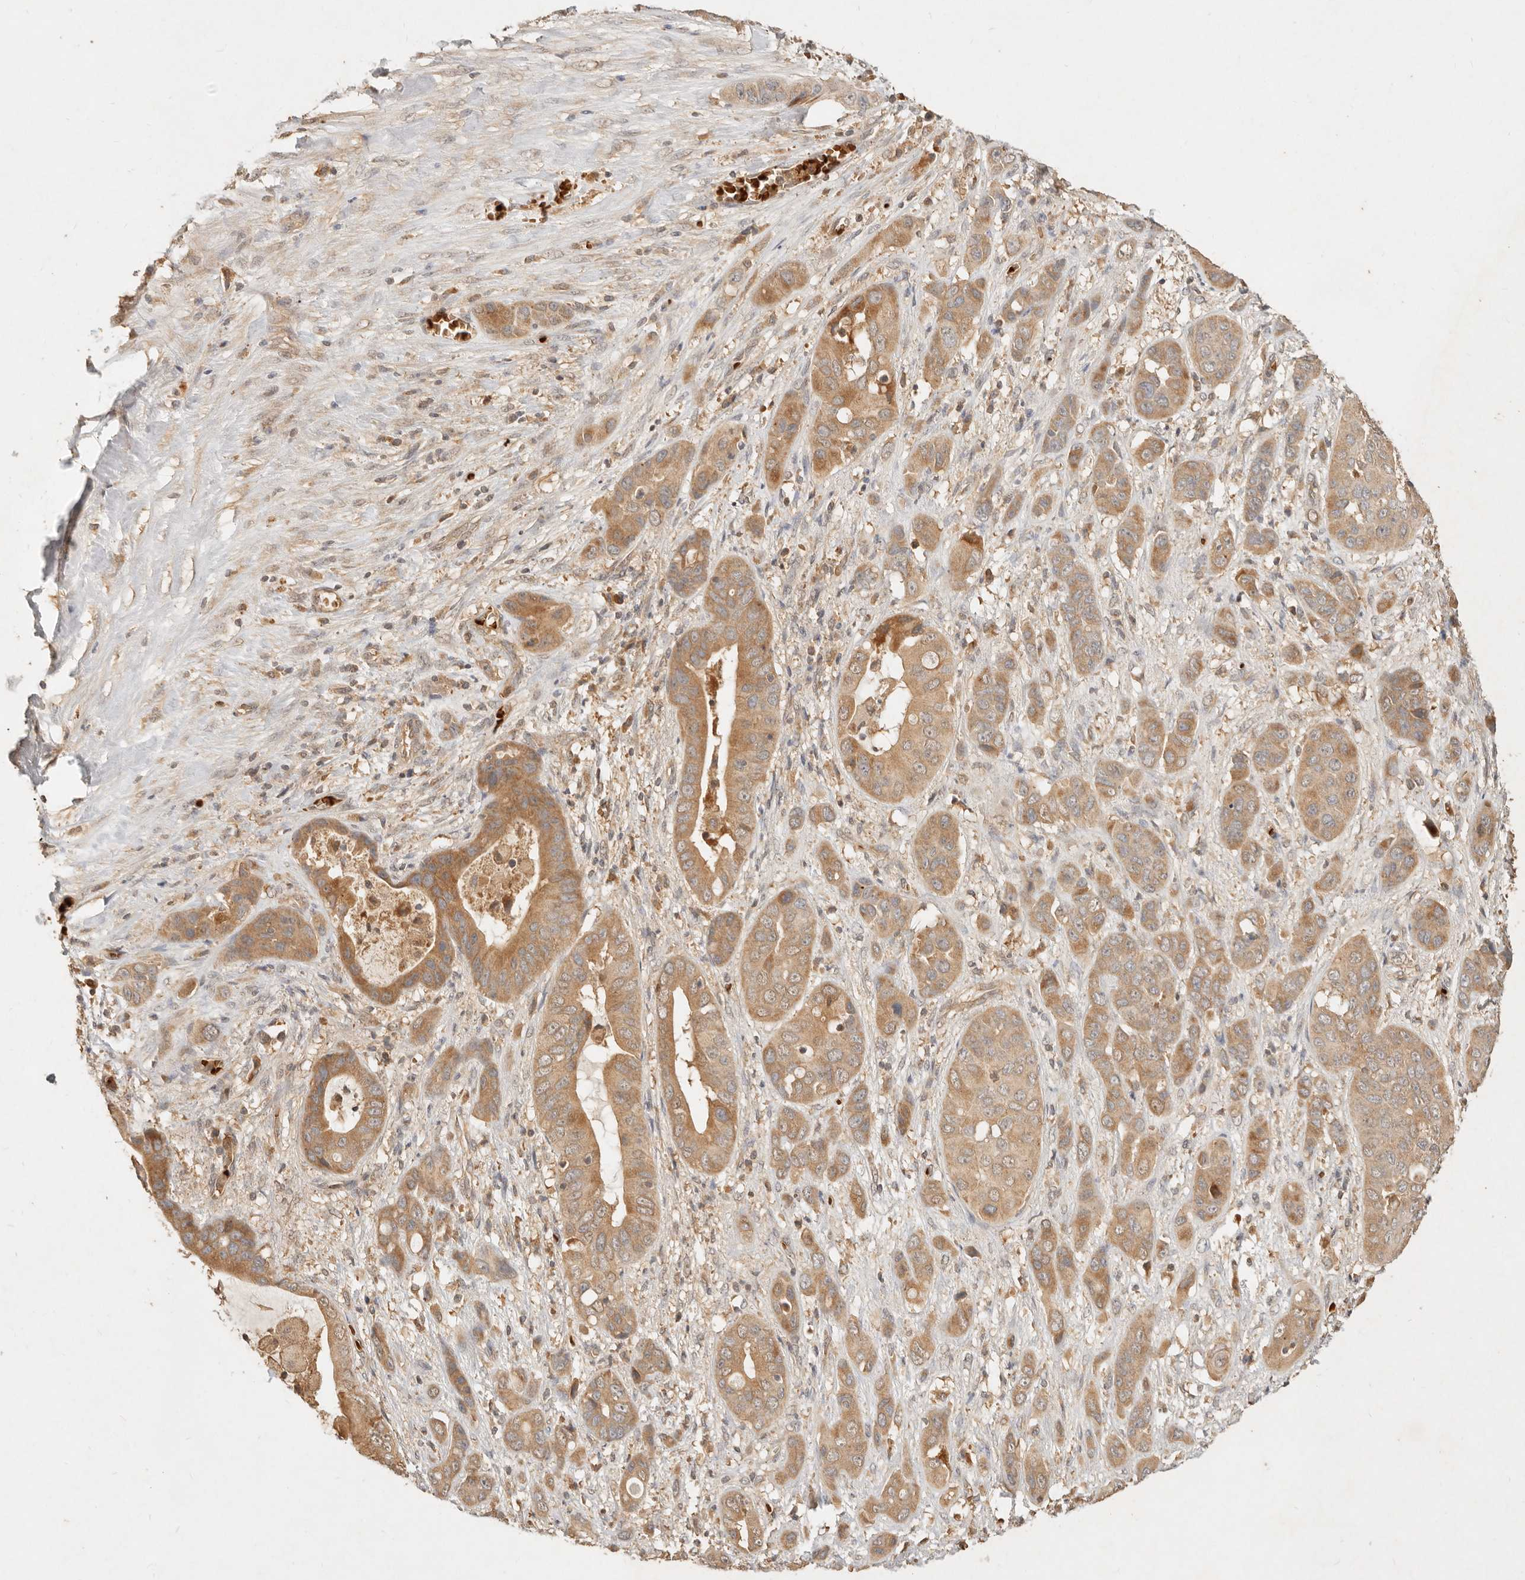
{"staining": {"intensity": "moderate", "quantity": ">75%", "location": "cytoplasmic/membranous"}, "tissue": "liver cancer", "cell_type": "Tumor cells", "image_type": "cancer", "snomed": [{"axis": "morphology", "description": "Cholangiocarcinoma"}, {"axis": "topography", "description": "Liver"}], "caption": "About >75% of tumor cells in human cholangiocarcinoma (liver) display moderate cytoplasmic/membranous protein positivity as visualized by brown immunohistochemical staining.", "gene": "FREM2", "patient": {"sex": "female", "age": 52}}